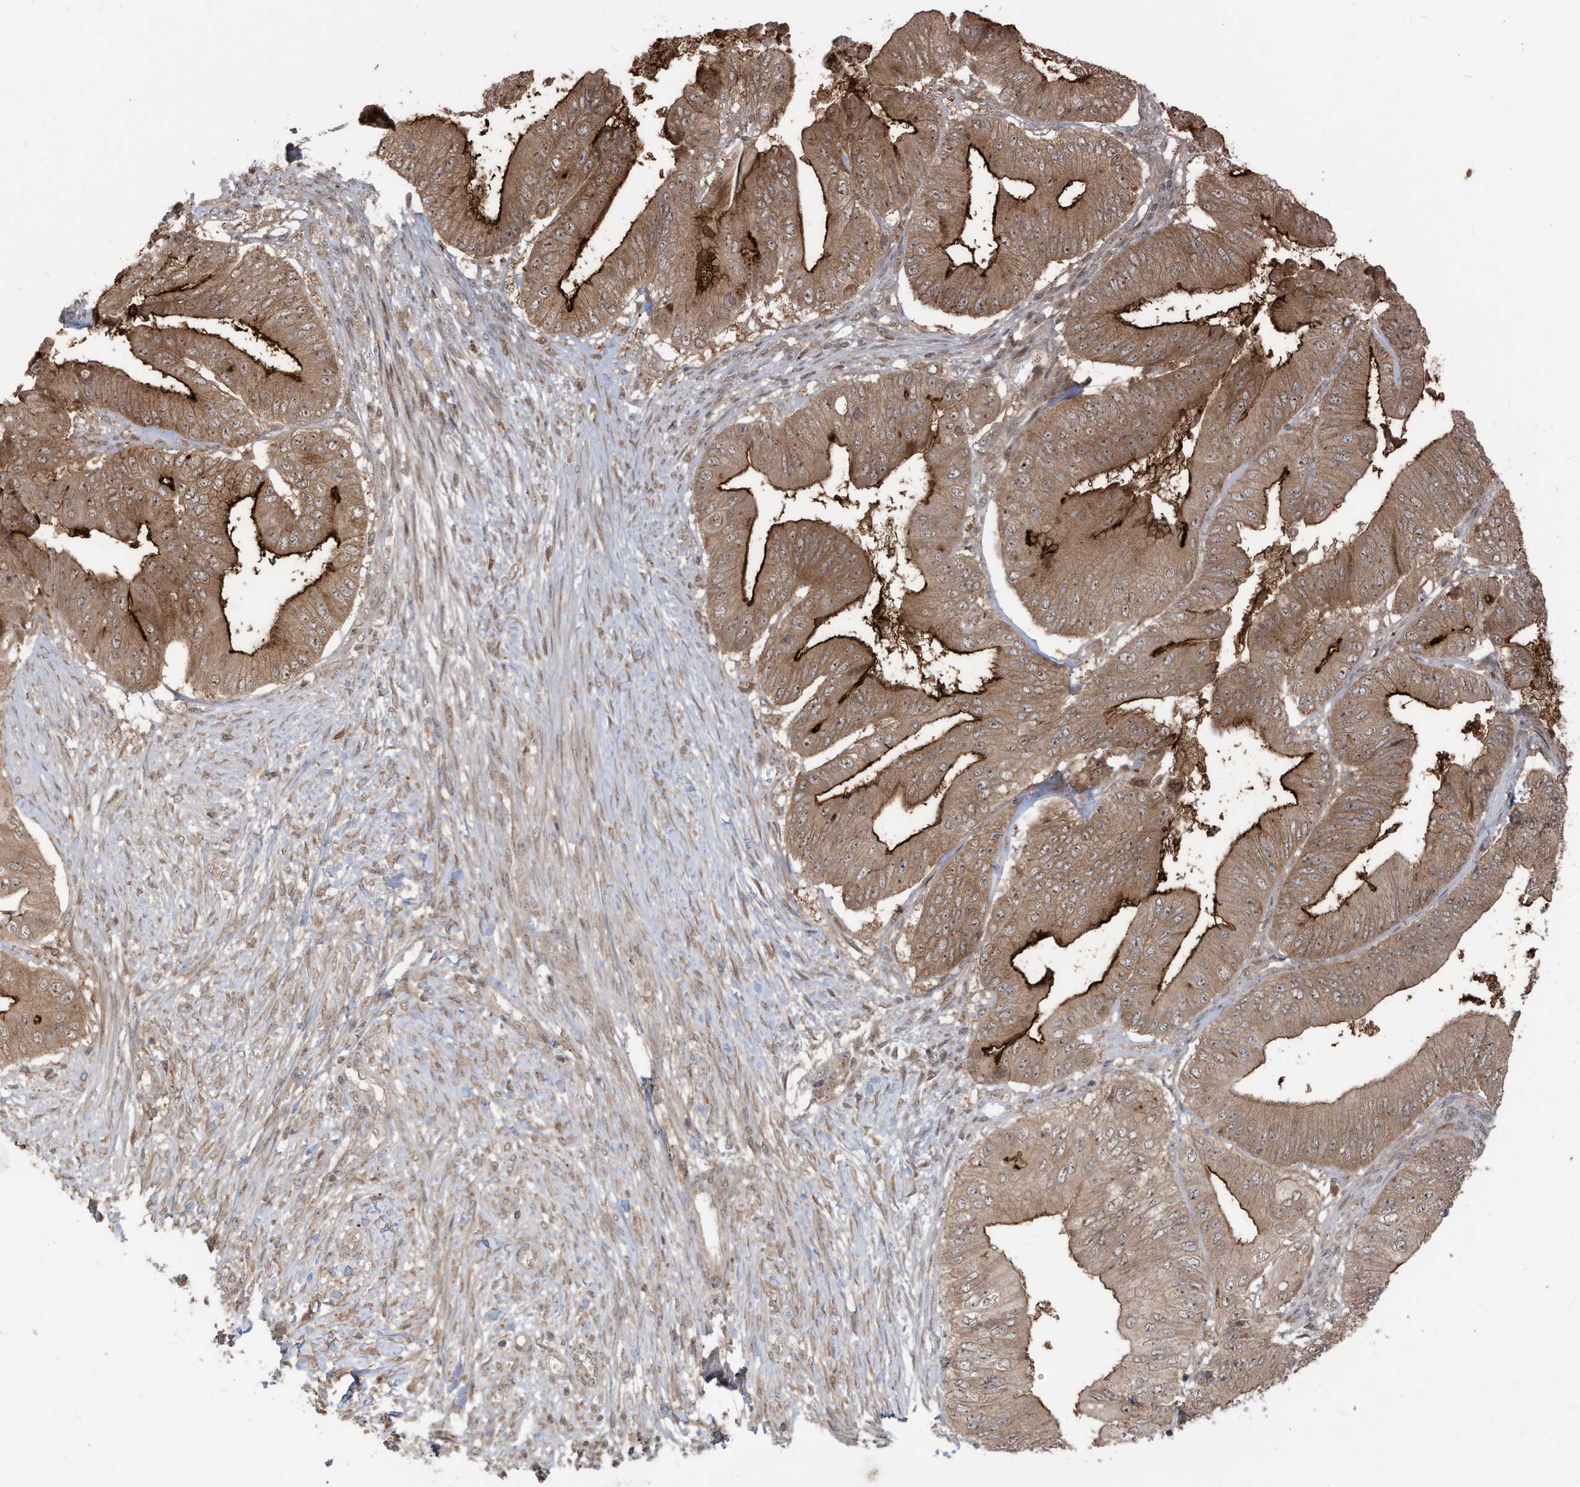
{"staining": {"intensity": "strong", "quantity": ">75%", "location": "cytoplasmic/membranous"}, "tissue": "pancreatic cancer", "cell_type": "Tumor cells", "image_type": "cancer", "snomed": [{"axis": "morphology", "description": "Adenocarcinoma, NOS"}, {"axis": "topography", "description": "Pancreas"}], "caption": "Immunohistochemical staining of human pancreatic cancer reveals strong cytoplasmic/membranous protein staining in approximately >75% of tumor cells. The protein is stained brown, and the nuclei are stained in blue (DAB IHC with brightfield microscopy, high magnification).", "gene": "CARF", "patient": {"sex": "female", "age": 77}}